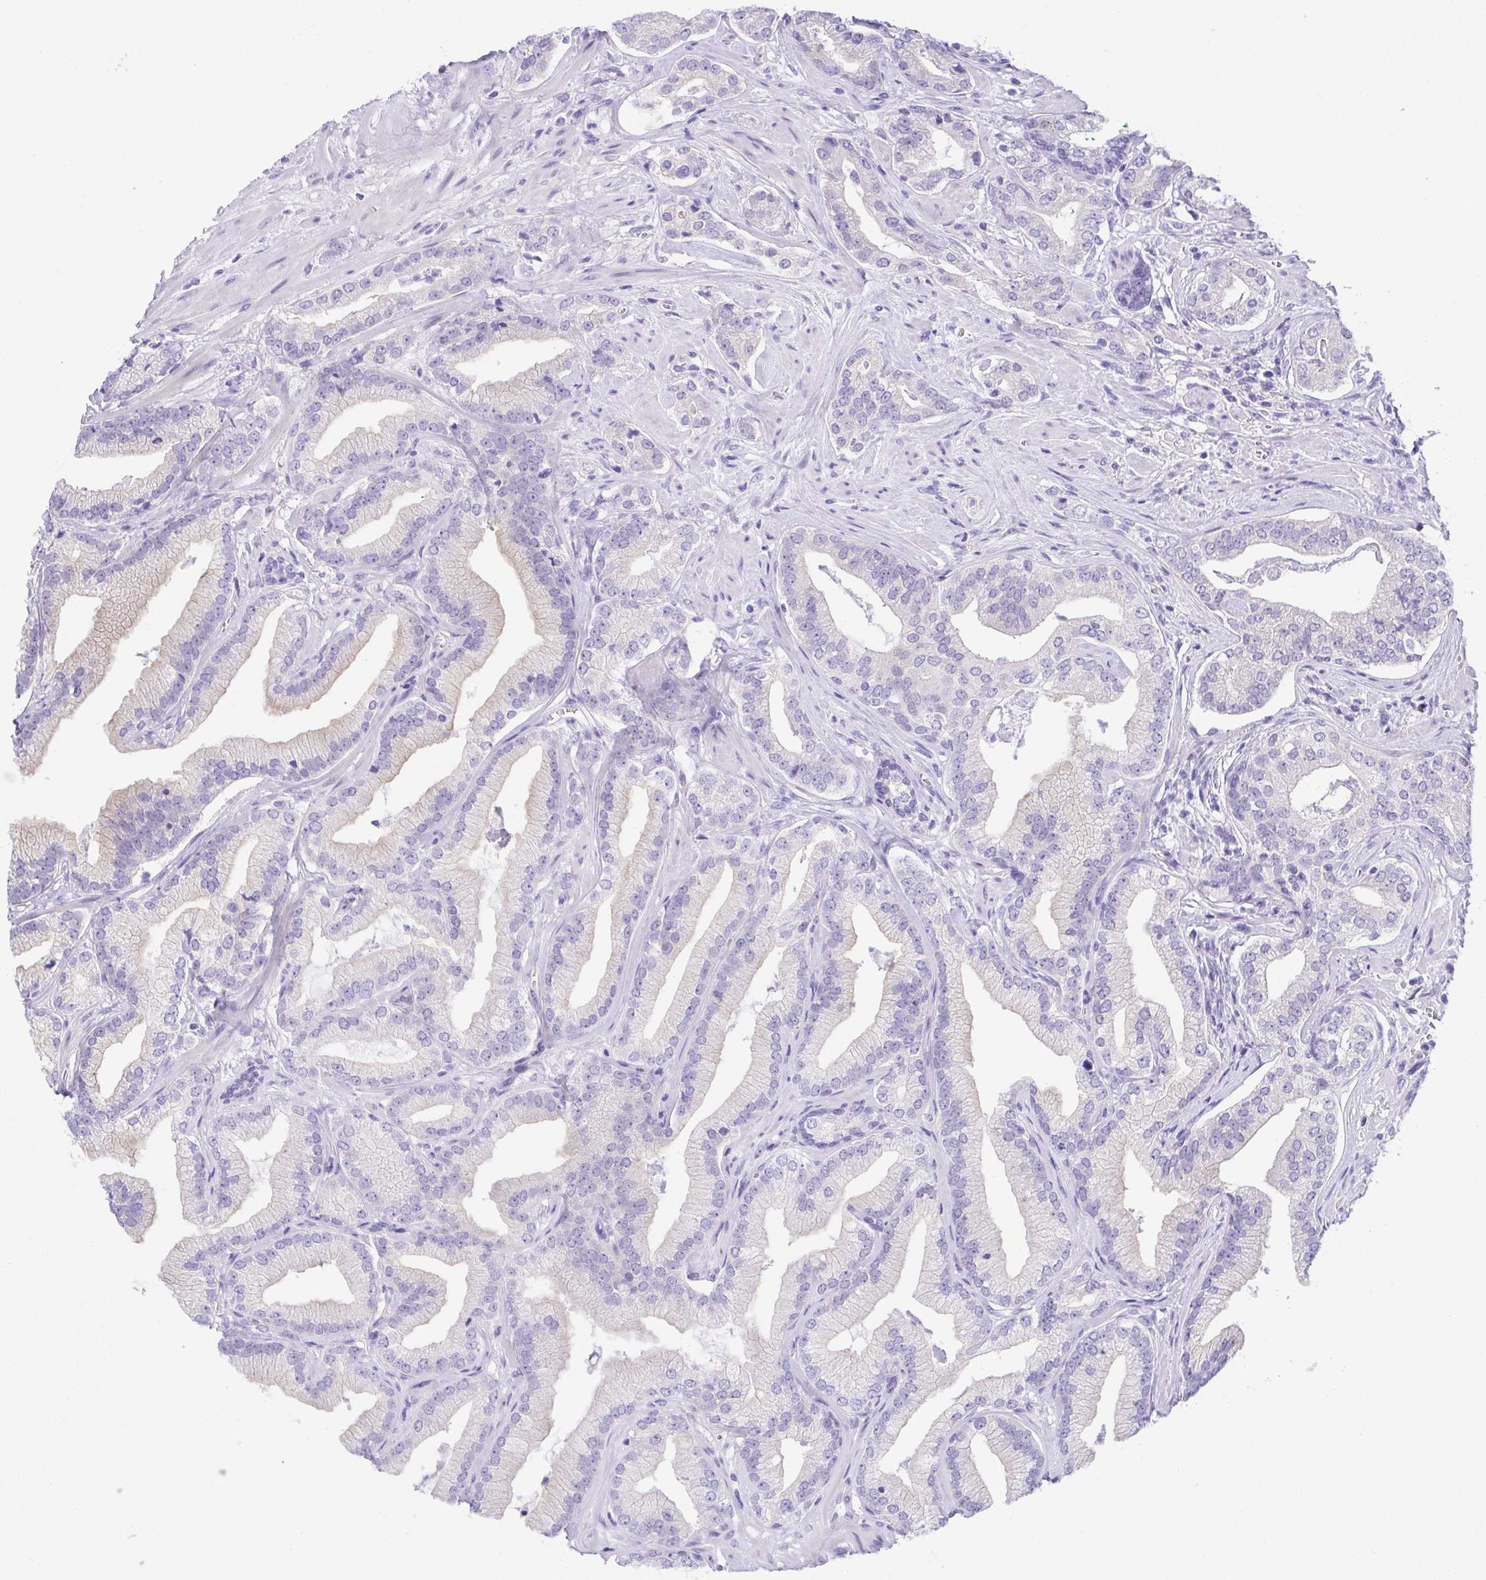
{"staining": {"intensity": "negative", "quantity": "none", "location": "none"}, "tissue": "prostate cancer", "cell_type": "Tumor cells", "image_type": "cancer", "snomed": [{"axis": "morphology", "description": "Adenocarcinoma, Low grade"}, {"axis": "topography", "description": "Prostate"}], "caption": "An IHC histopathology image of prostate adenocarcinoma (low-grade) is shown. There is no staining in tumor cells of prostate adenocarcinoma (low-grade).", "gene": "LUZP4", "patient": {"sex": "male", "age": 62}}